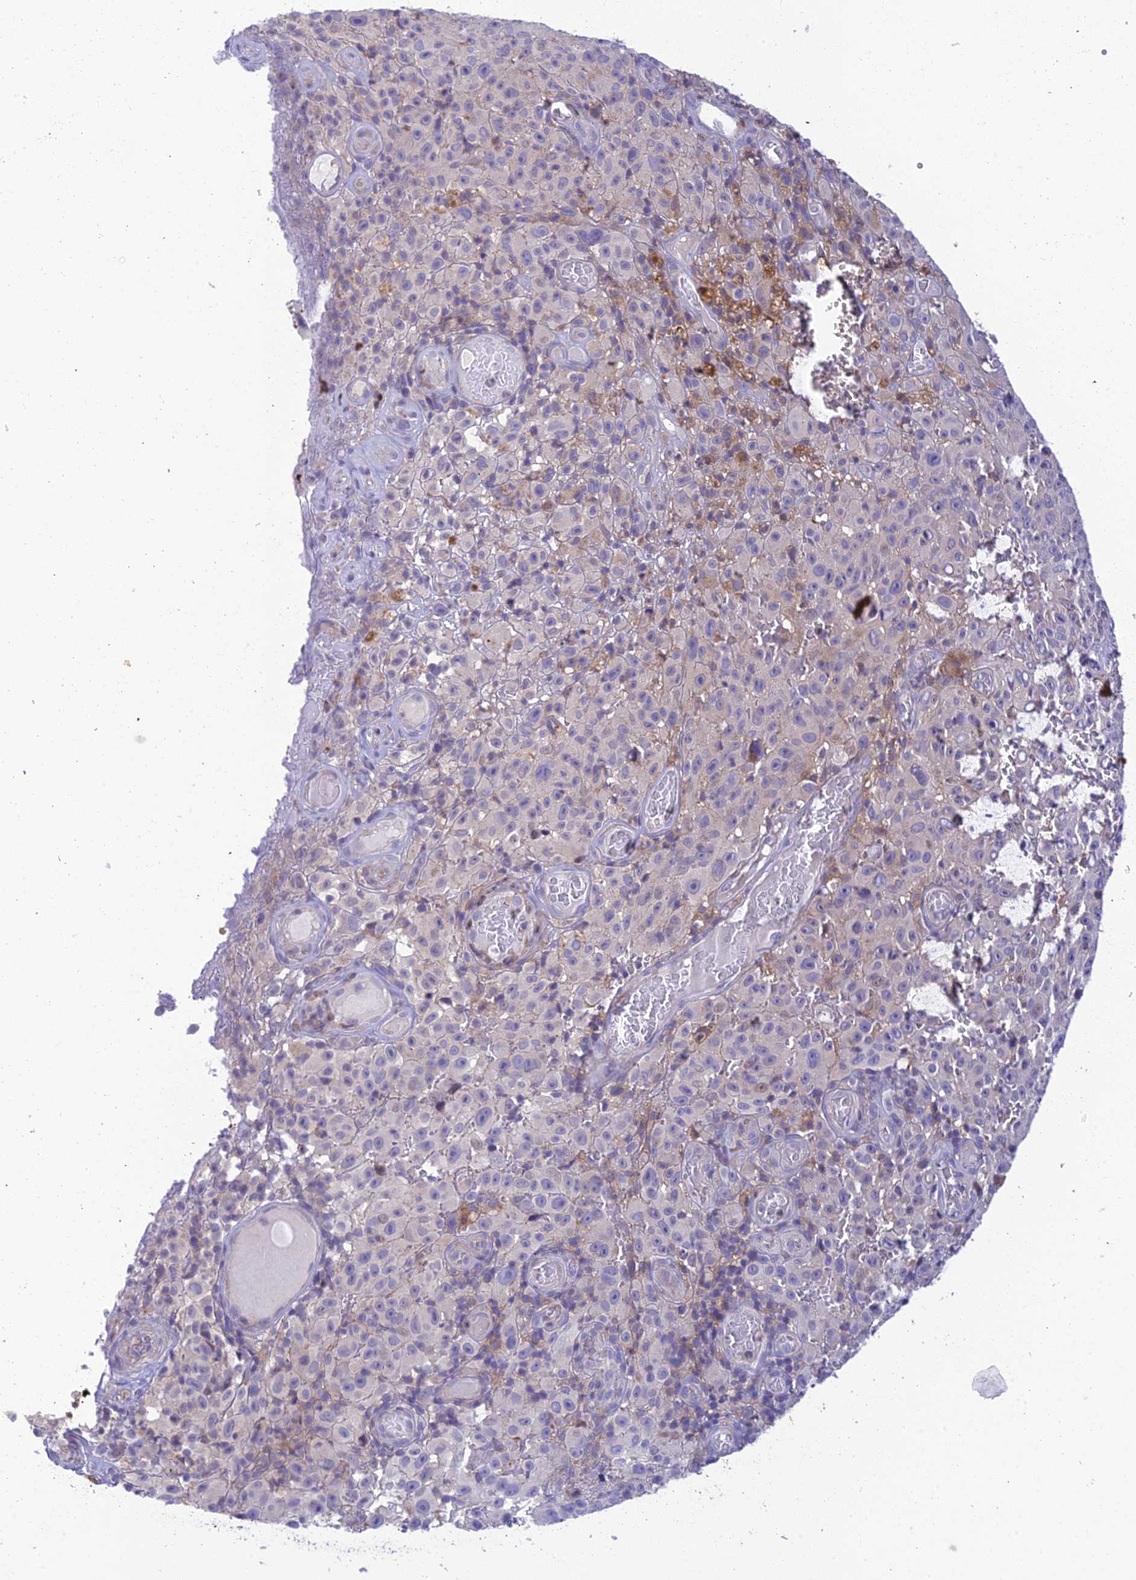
{"staining": {"intensity": "negative", "quantity": "none", "location": "none"}, "tissue": "melanoma", "cell_type": "Tumor cells", "image_type": "cancer", "snomed": [{"axis": "morphology", "description": "Malignant melanoma, NOS"}, {"axis": "topography", "description": "Skin"}], "caption": "High power microscopy micrograph of an immunohistochemistry photomicrograph of melanoma, revealing no significant expression in tumor cells.", "gene": "BMT2", "patient": {"sex": "female", "age": 82}}